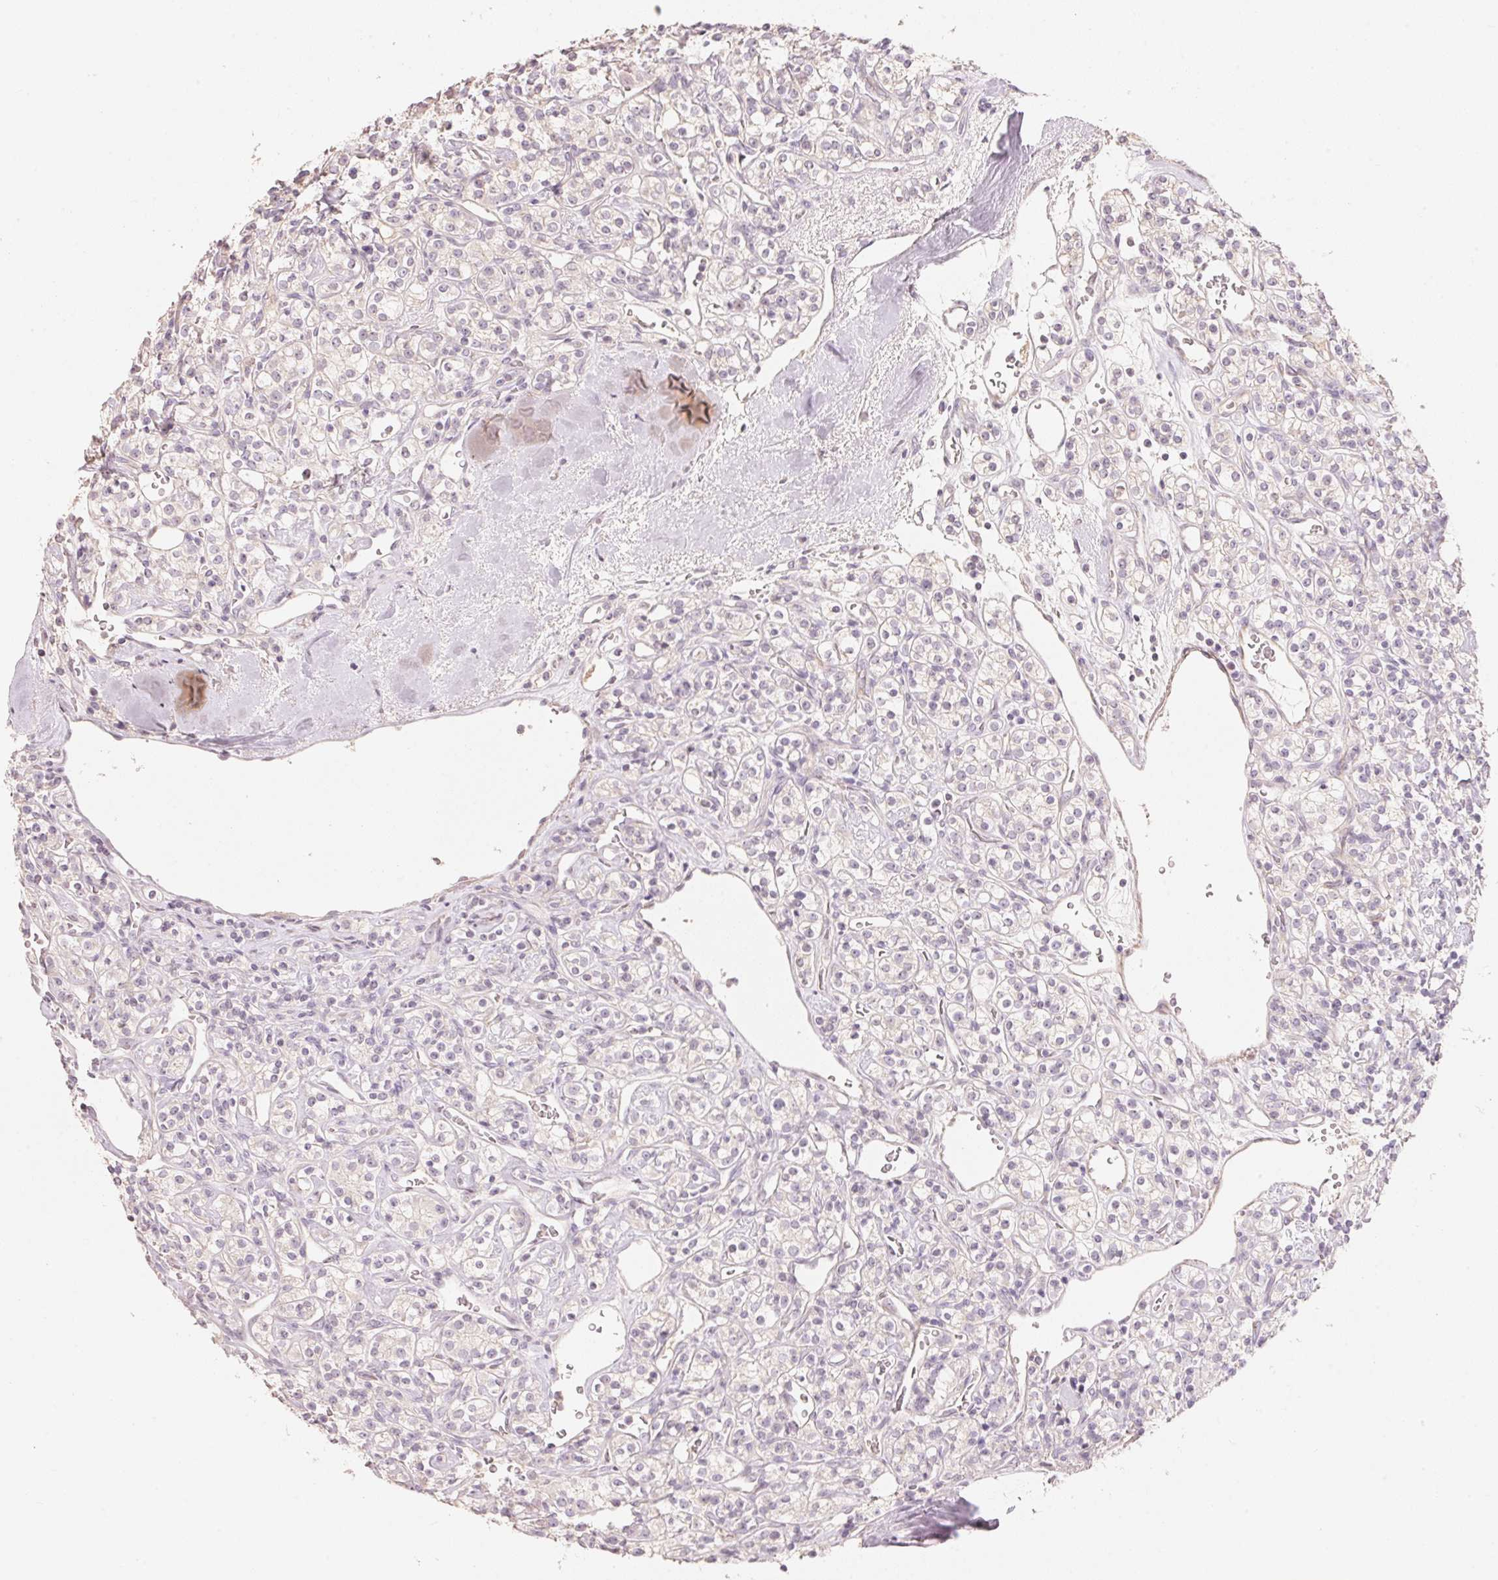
{"staining": {"intensity": "negative", "quantity": "none", "location": "none"}, "tissue": "renal cancer", "cell_type": "Tumor cells", "image_type": "cancer", "snomed": [{"axis": "morphology", "description": "Adenocarcinoma, NOS"}, {"axis": "topography", "description": "Kidney"}], "caption": "Tumor cells are negative for brown protein staining in renal cancer.", "gene": "TP53AIP1", "patient": {"sex": "male", "age": 77}}